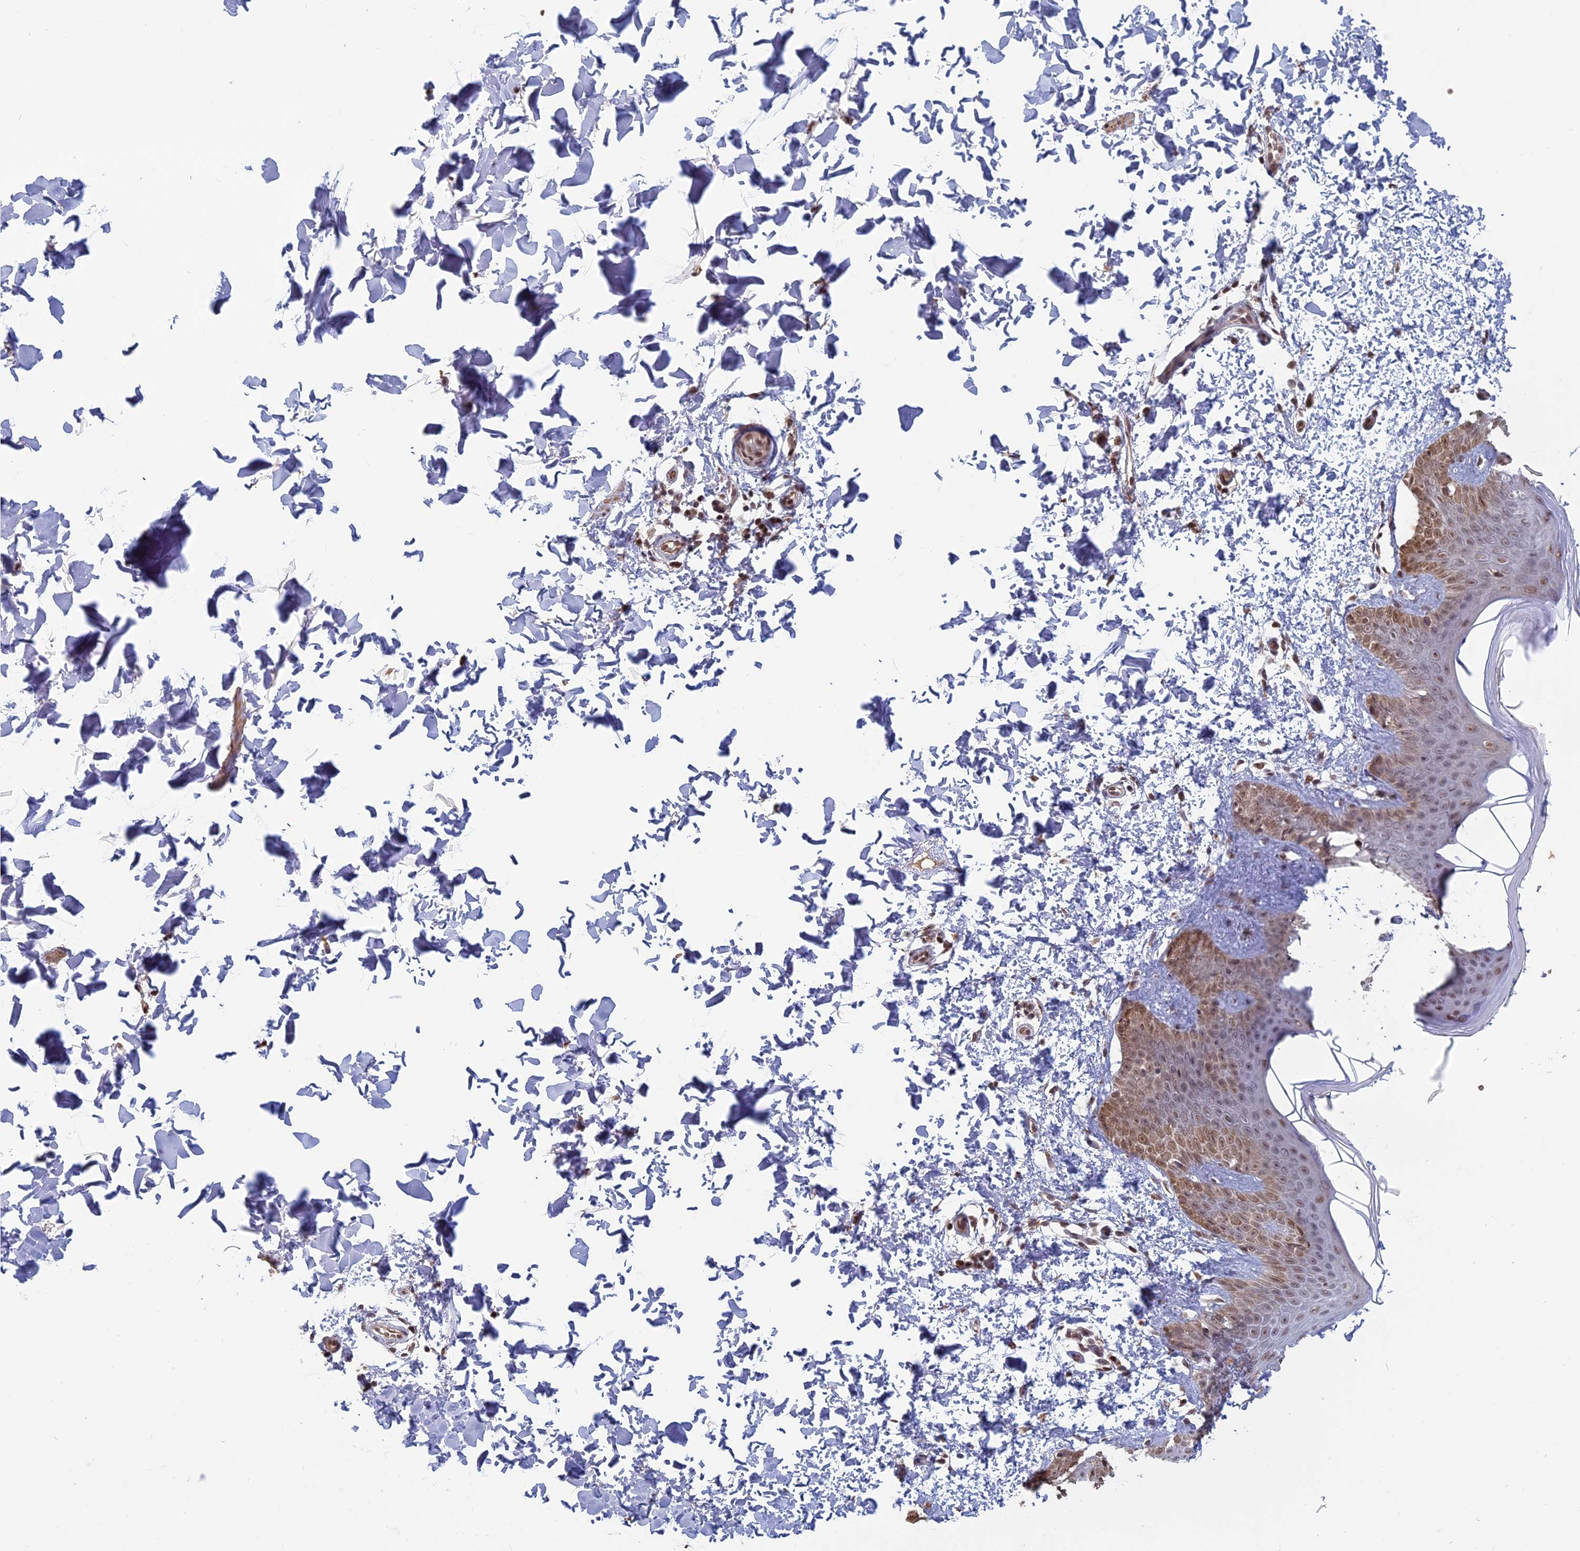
{"staining": {"intensity": "moderate", "quantity": ">75%", "location": "cytoplasmic/membranous,nuclear"}, "tissue": "skin", "cell_type": "Fibroblasts", "image_type": "normal", "snomed": [{"axis": "morphology", "description": "Normal tissue, NOS"}, {"axis": "topography", "description": "Skin"}], "caption": "The image displays immunohistochemical staining of benign skin. There is moderate cytoplasmic/membranous,nuclear staining is seen in about >75% of fibroblasts. (DAB (3,3'-diaminobenzidine) = brown stain, brightfield microscopy at high magnification).", "gene": "MFAP1", "patient": {"sex": "male", "age": 36}}